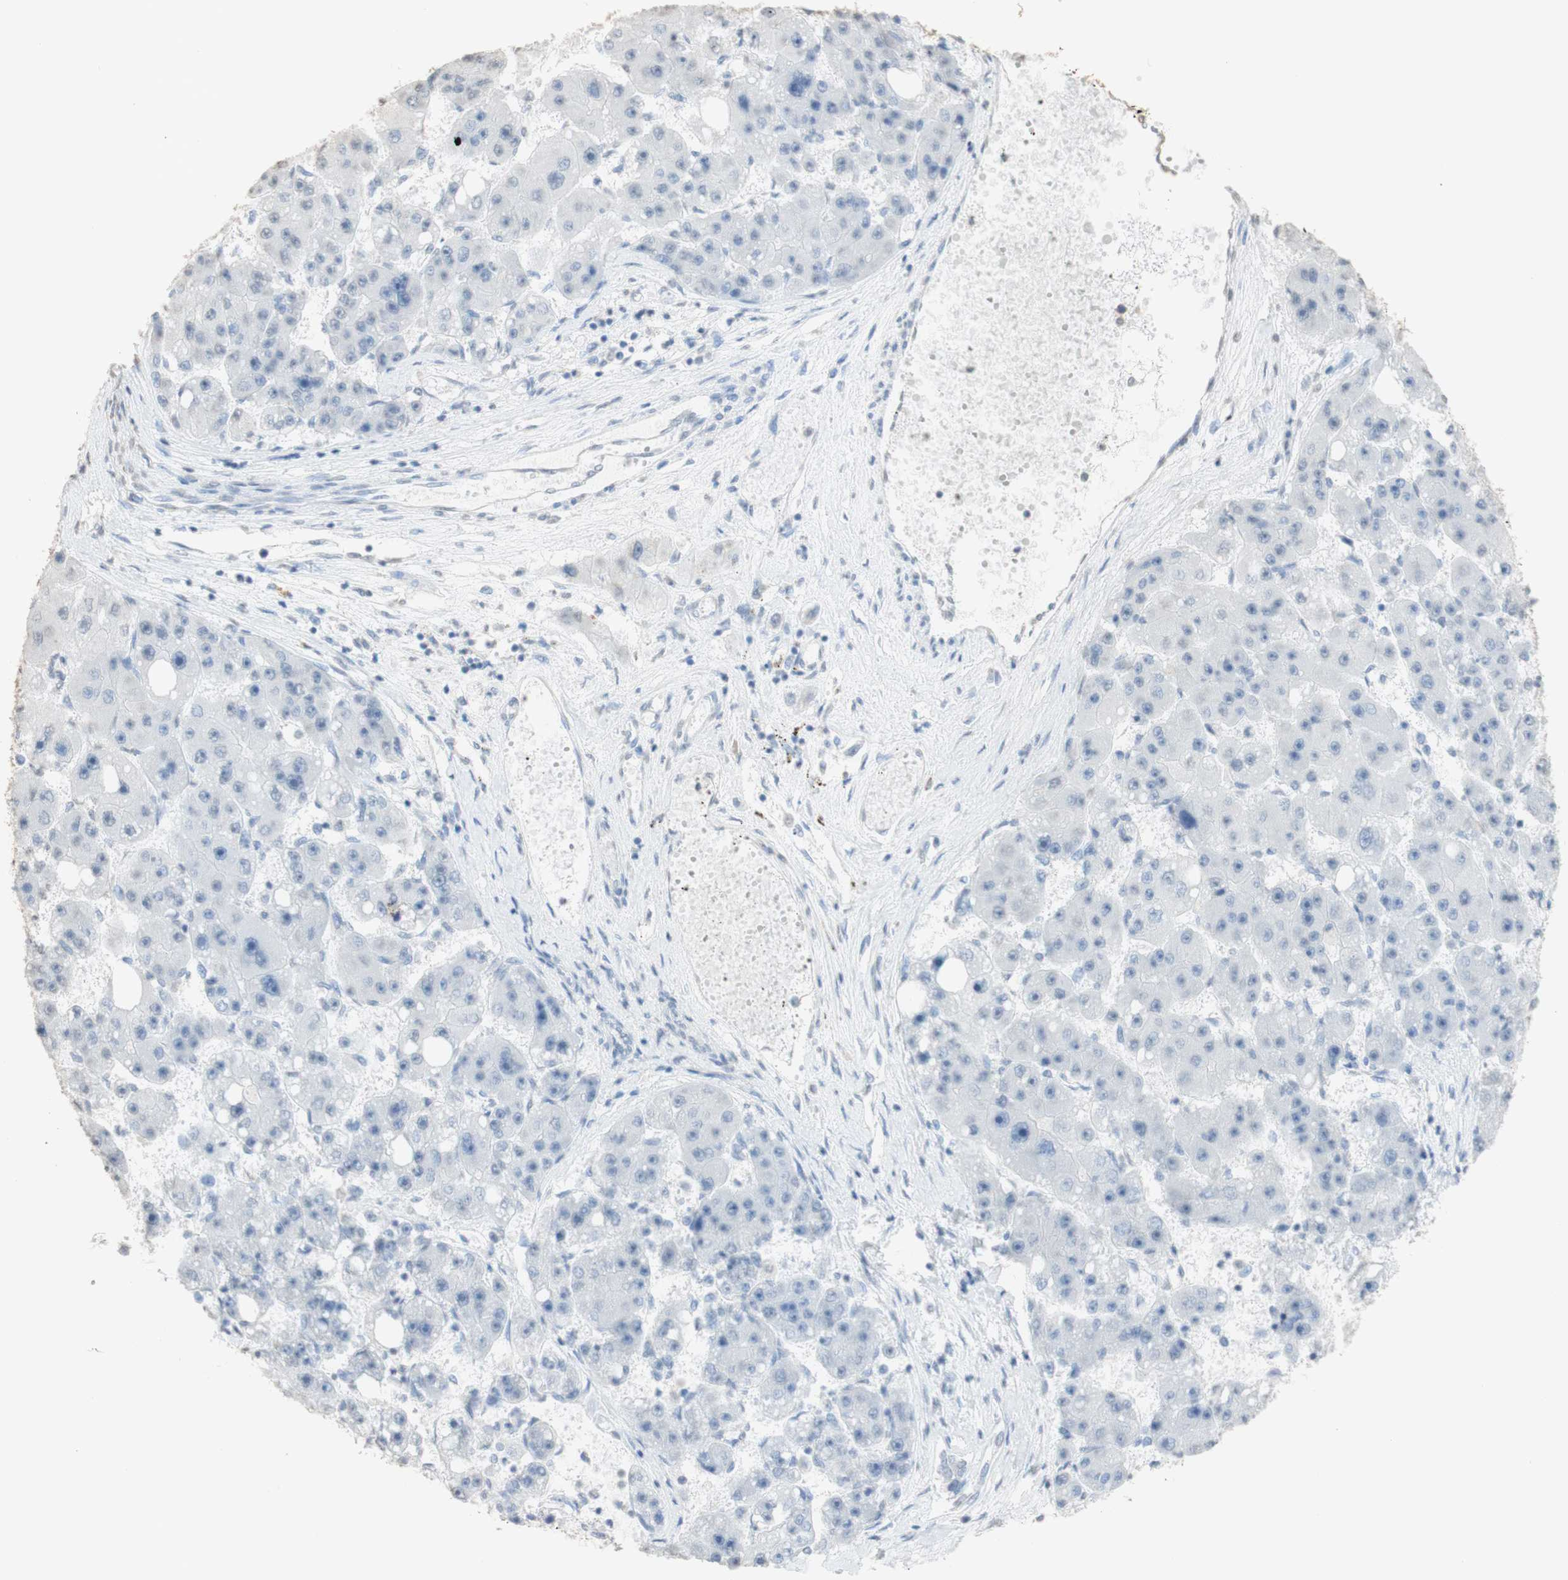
{"staining": {"intensity": "negative", "quantity": "none", "location": "none"}, "tissue": "liver cancer", "cell_type": "Tumor cells", "image_type": "cancer", "snomed": [{"axis": "morphology", "description": "Carcinoma, Hepatocellular, NOS"}, {"axis": "topography", "description": "Liver"}], "caption": "DAB immunohistochemical staining of hepatocellular carcinoma (liver) demonstrates no significant positivity in tumor cells.", "gene": "L1CAM", "patient": {"sex": "female", "age": 61}}